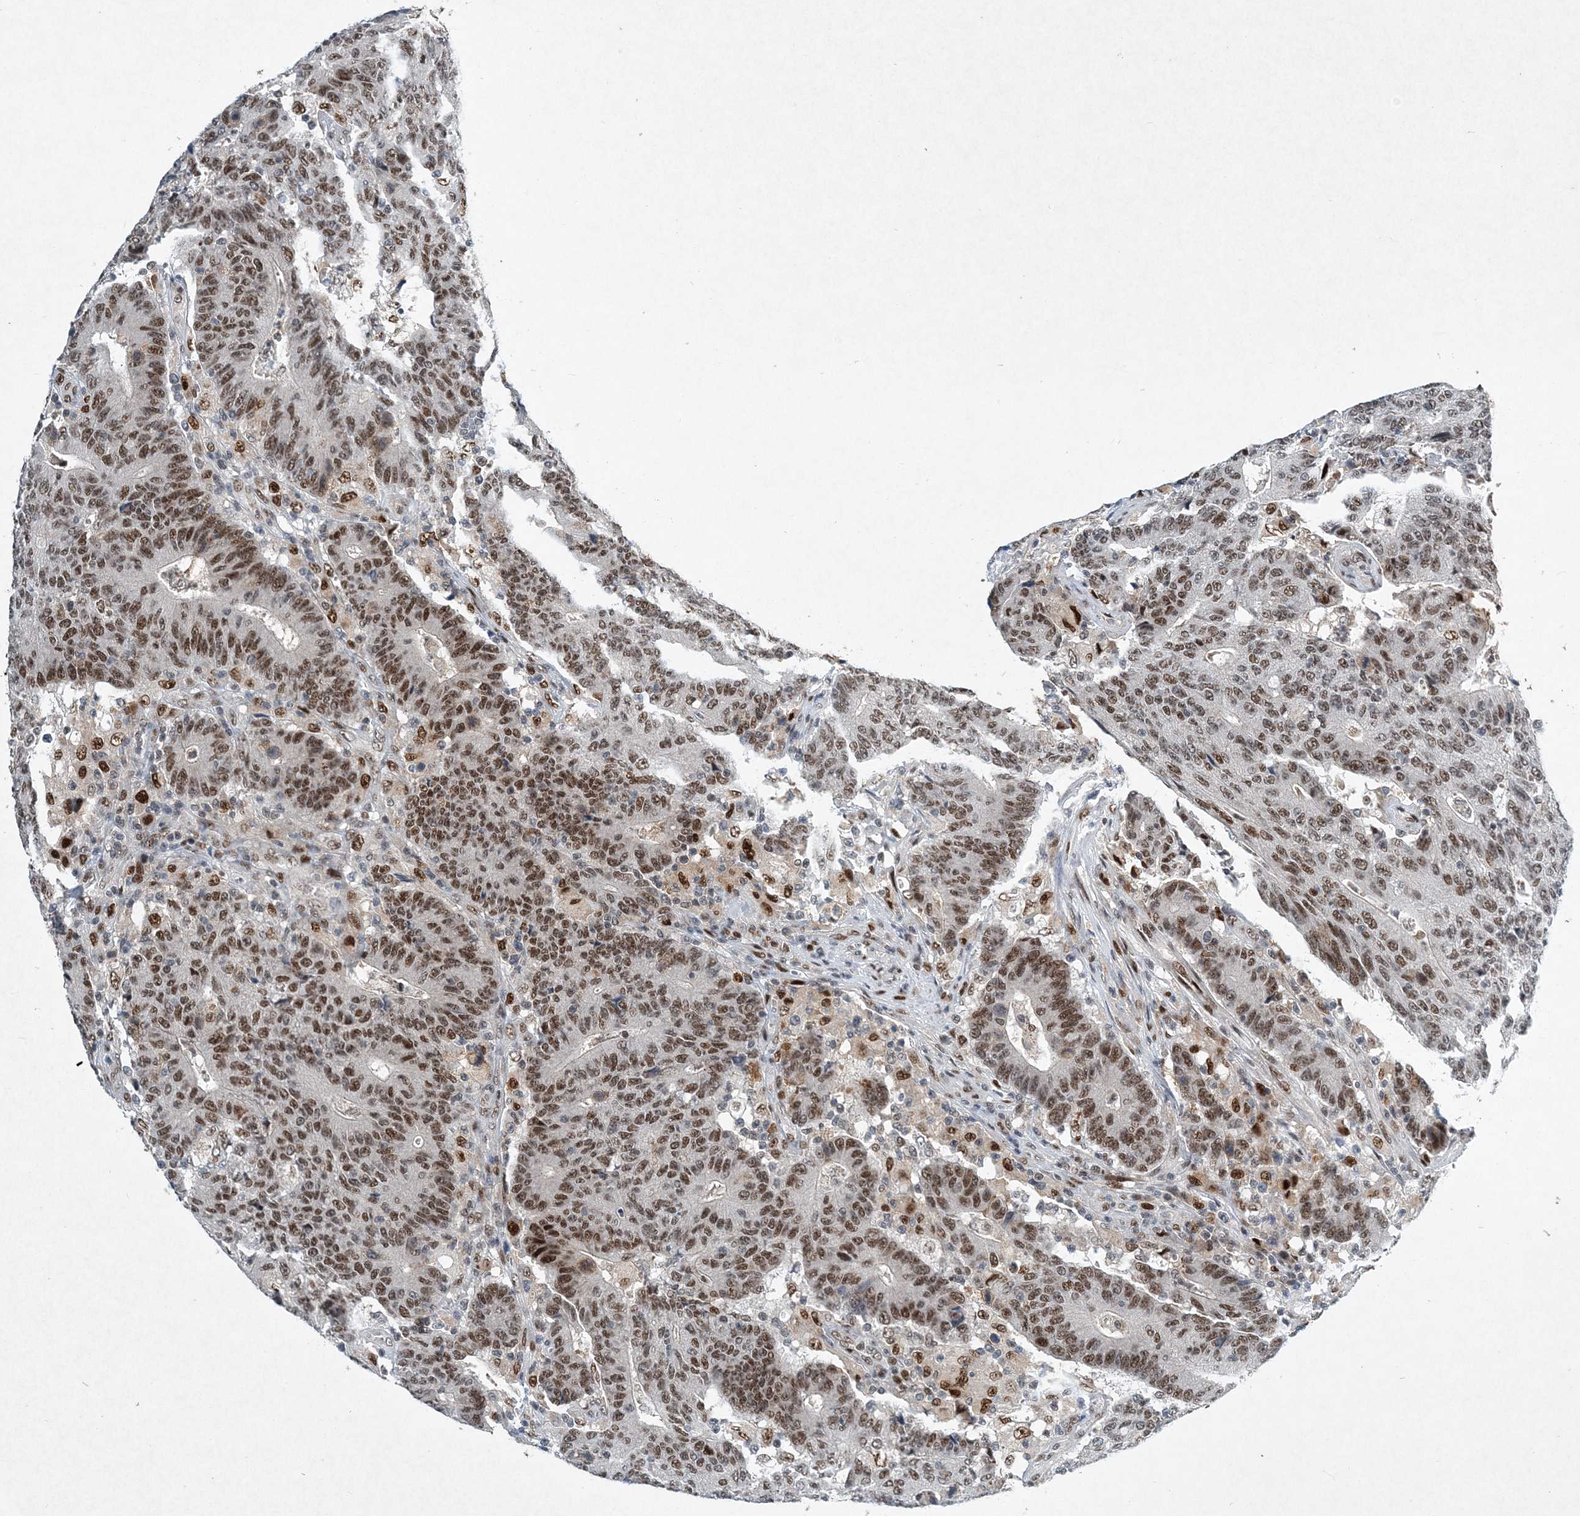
{"staining": {"intensity": "moderate", "quantity": ">75%", "location": "nuclear"}, "tissue": "colorectal cancer", "cell_type": "Tumor cells", "image_type": "cancer", "snomed": [{"axis": "morphology", "description": "Normal tissue, NOS"}, {"axis": "morphology", "description": "Adenocarcinoma, NOS"}, {"axis": "topography", "description": "Colon"}], "caption": "Colorectal cancer (adenocarcinoma) stained with a protein marker displays moderate staining in tumor cells.", "gene": "KPNA4", "patient": {"sex": "female", "age": 75}}